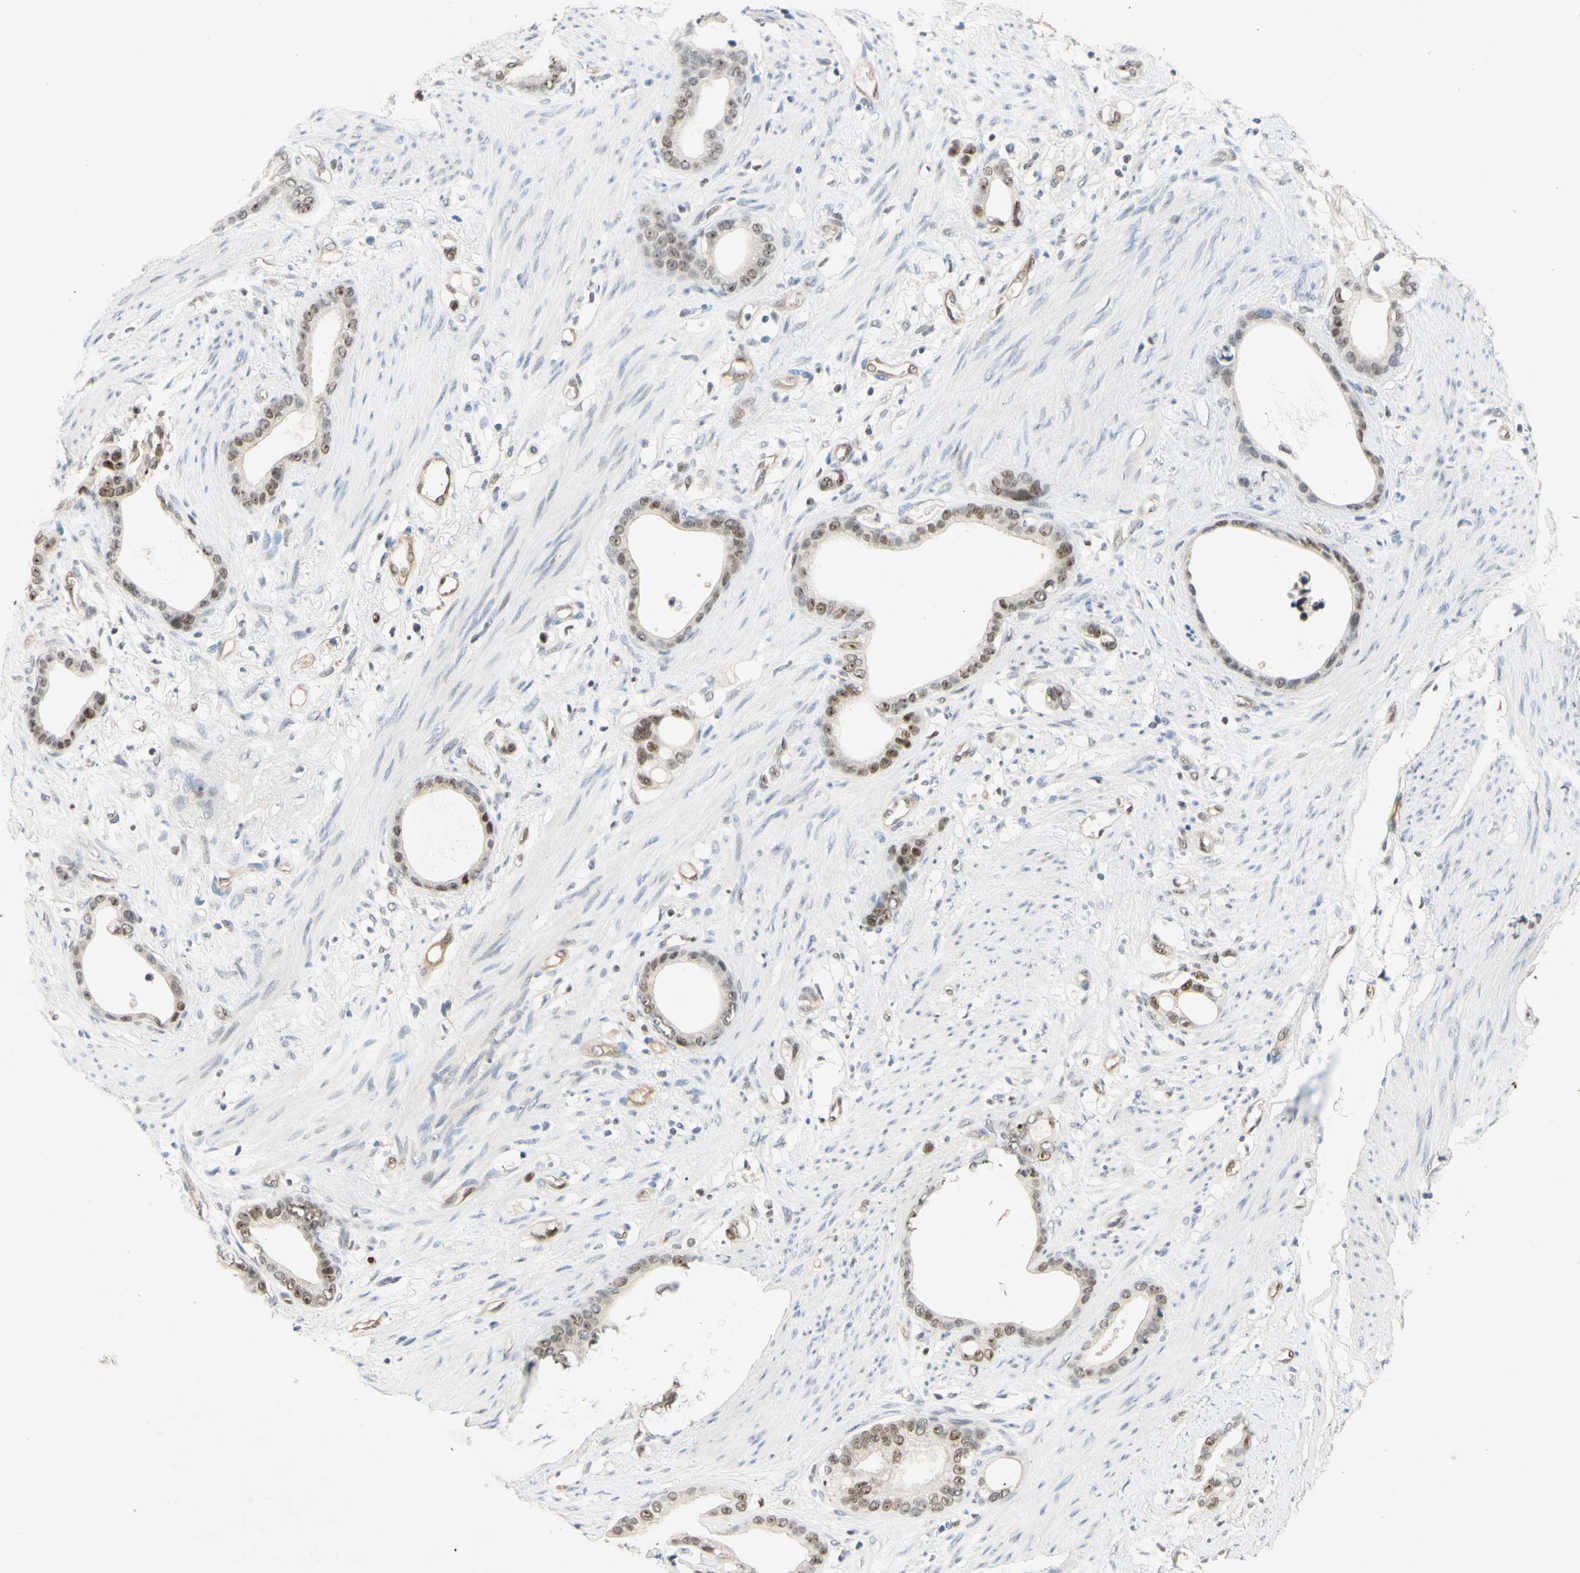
{"staining": {"intensity": "weak", "quantity": "25%-75%", "location": "nuclear"}, "tissue": "stomach cancer", "cell_type": "Tumor cells", "image_type": "cancer", "snomed": [{"axis": "morphology", "description": "Adenocarcinoma, NOS"}, {"axis": "topography", "description": "Stomach"}], "caption": "Immunohistochemistry (DAB) staining of stomach cancer (adenocarcinoma) displays weak nuclear protein positivity in approximately 25%-75% of tumor cells.", "gene": "POLB", "patient": {"sex": "female", "age": 75}}